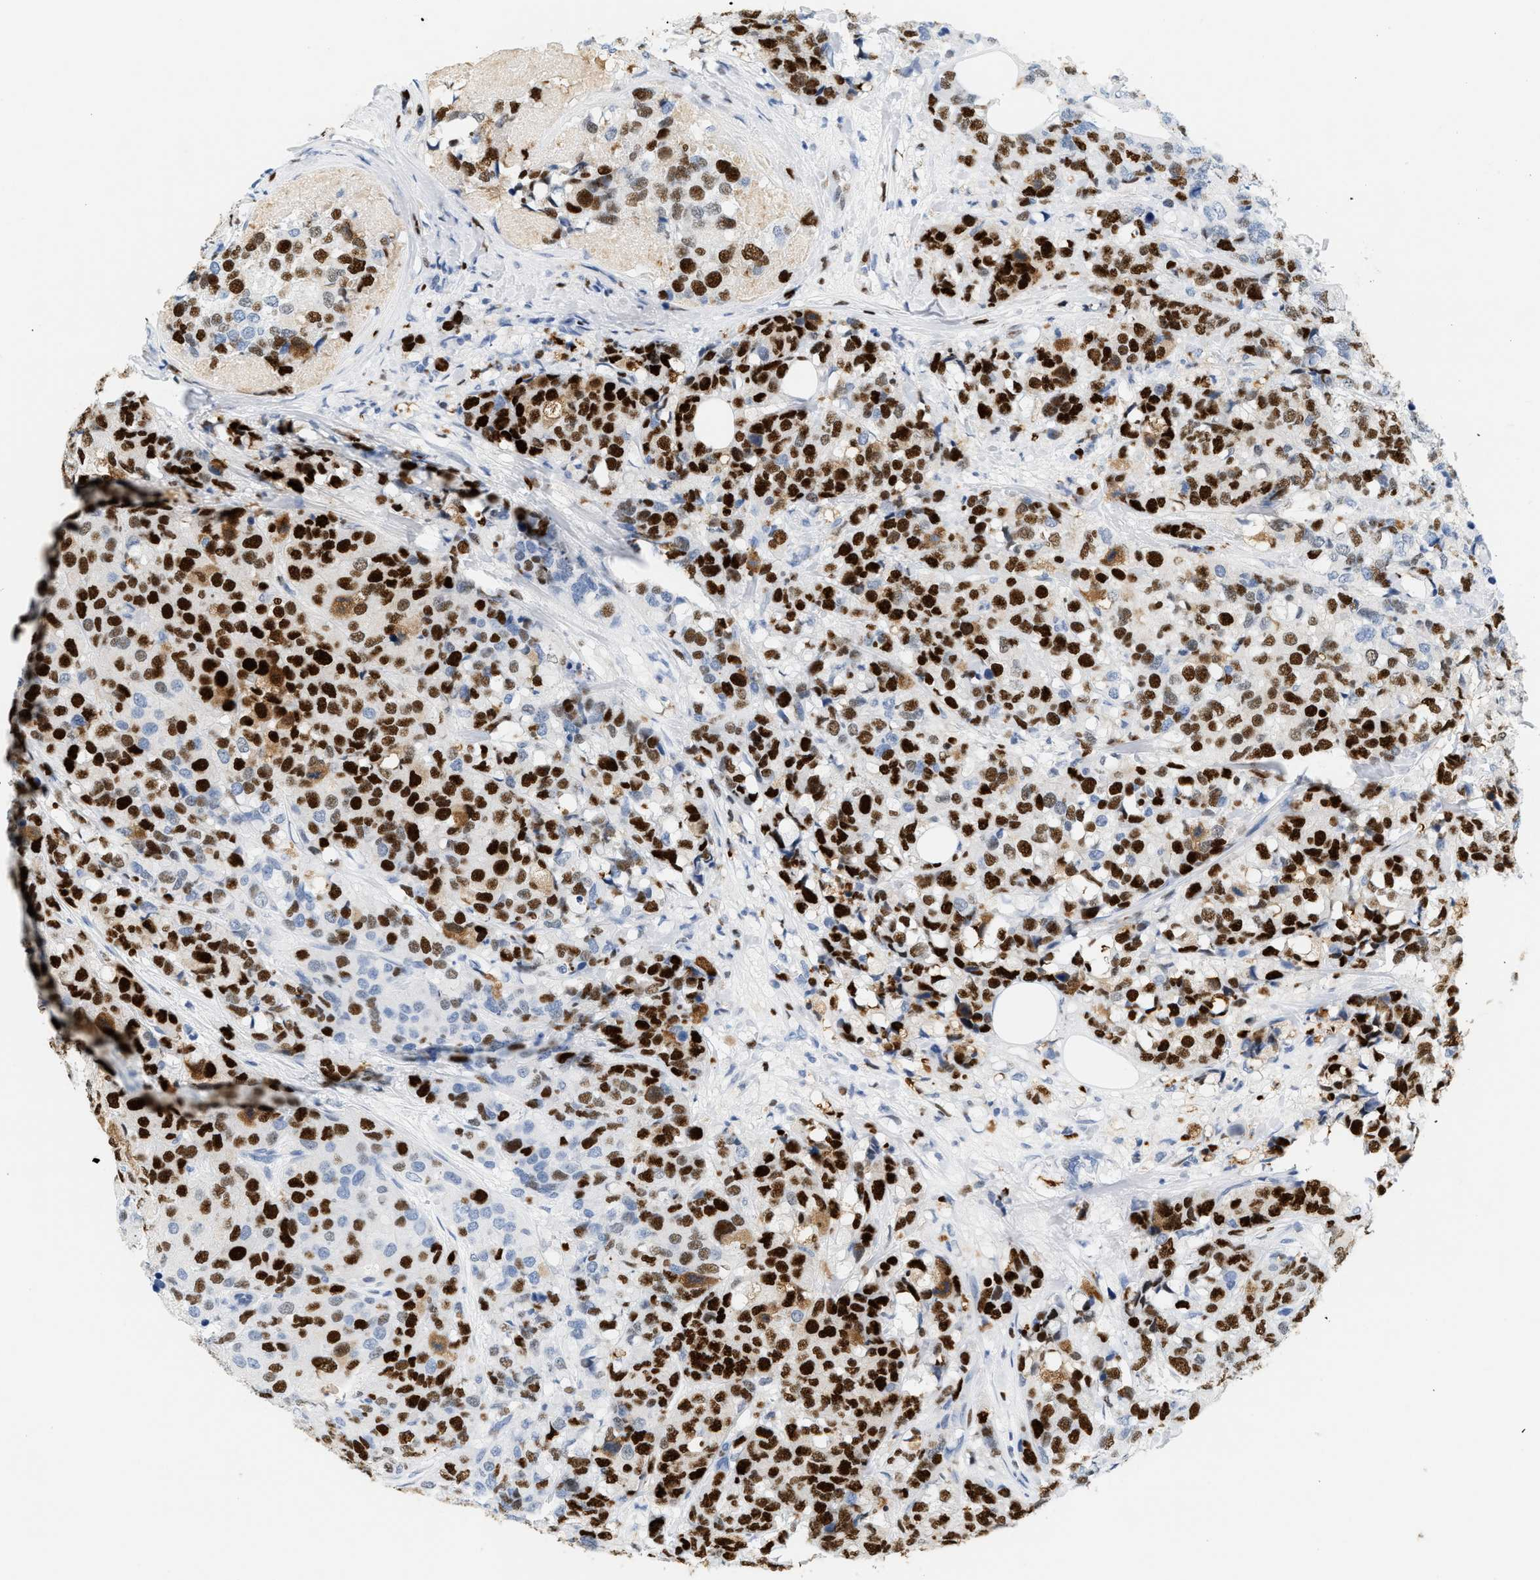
{"staining": {"intensity": "strong", "quantity": ">75%", "location": "nuclear"}, "tissue": "breast cancer", "cell_type": "Tumor cells", "image_type": "cancer", "snomed": [{"axis": "morphology", "description": "Lobular carcinoma"}, {"axis": "topography", "description": "Breast"}], "caption": "This image displays breast cancer (lobular carcinoma) stained with IHC to label a protein in brown. The nuclear of tumor cells show strong positivity for the protein. Nuclei are counter-stained blue.", "gene": "MCM7", "patient": {"sex": "female", "age": 59}}